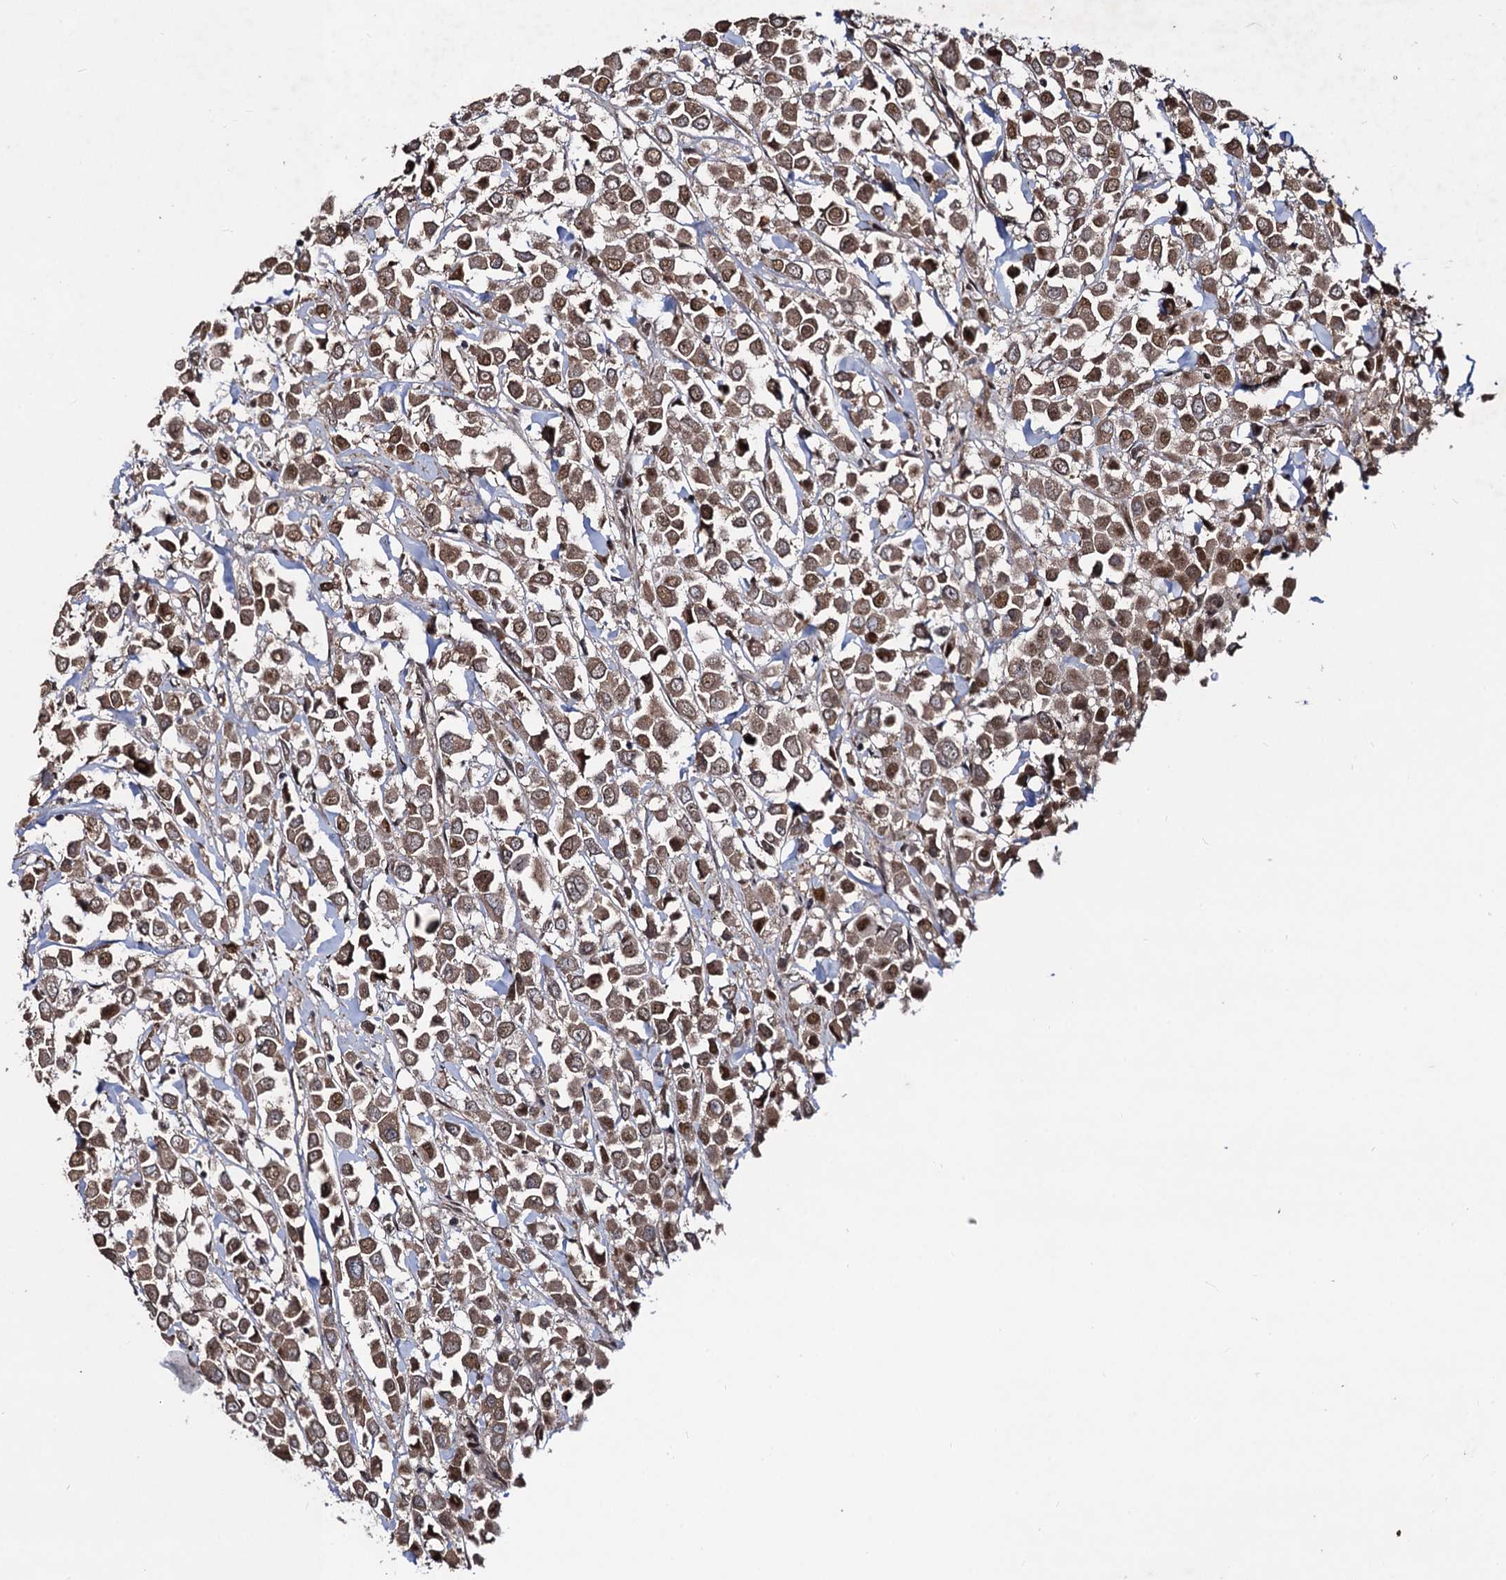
{"staining": {"intensity": "moderate", "quantity": ">75%", "location": "cytoplasmic/membranous,nuclear"}, "tissue": "breast cancer", "cell_type": "Tumor cells", "image_type": "cancer", "snomed": [{"axis": "morphology", "description": "Duct carcinoma"}, {"axis": "topography", "description": "Breast"}], "caption": "A medium amount of moderate cytoplasmic/membranous and nuclear staining is seen in about >75% of tumor cells in breast cancer tissue.", "gene": "SFSWAP", "patient": {"sex": "female", "age": 61}}